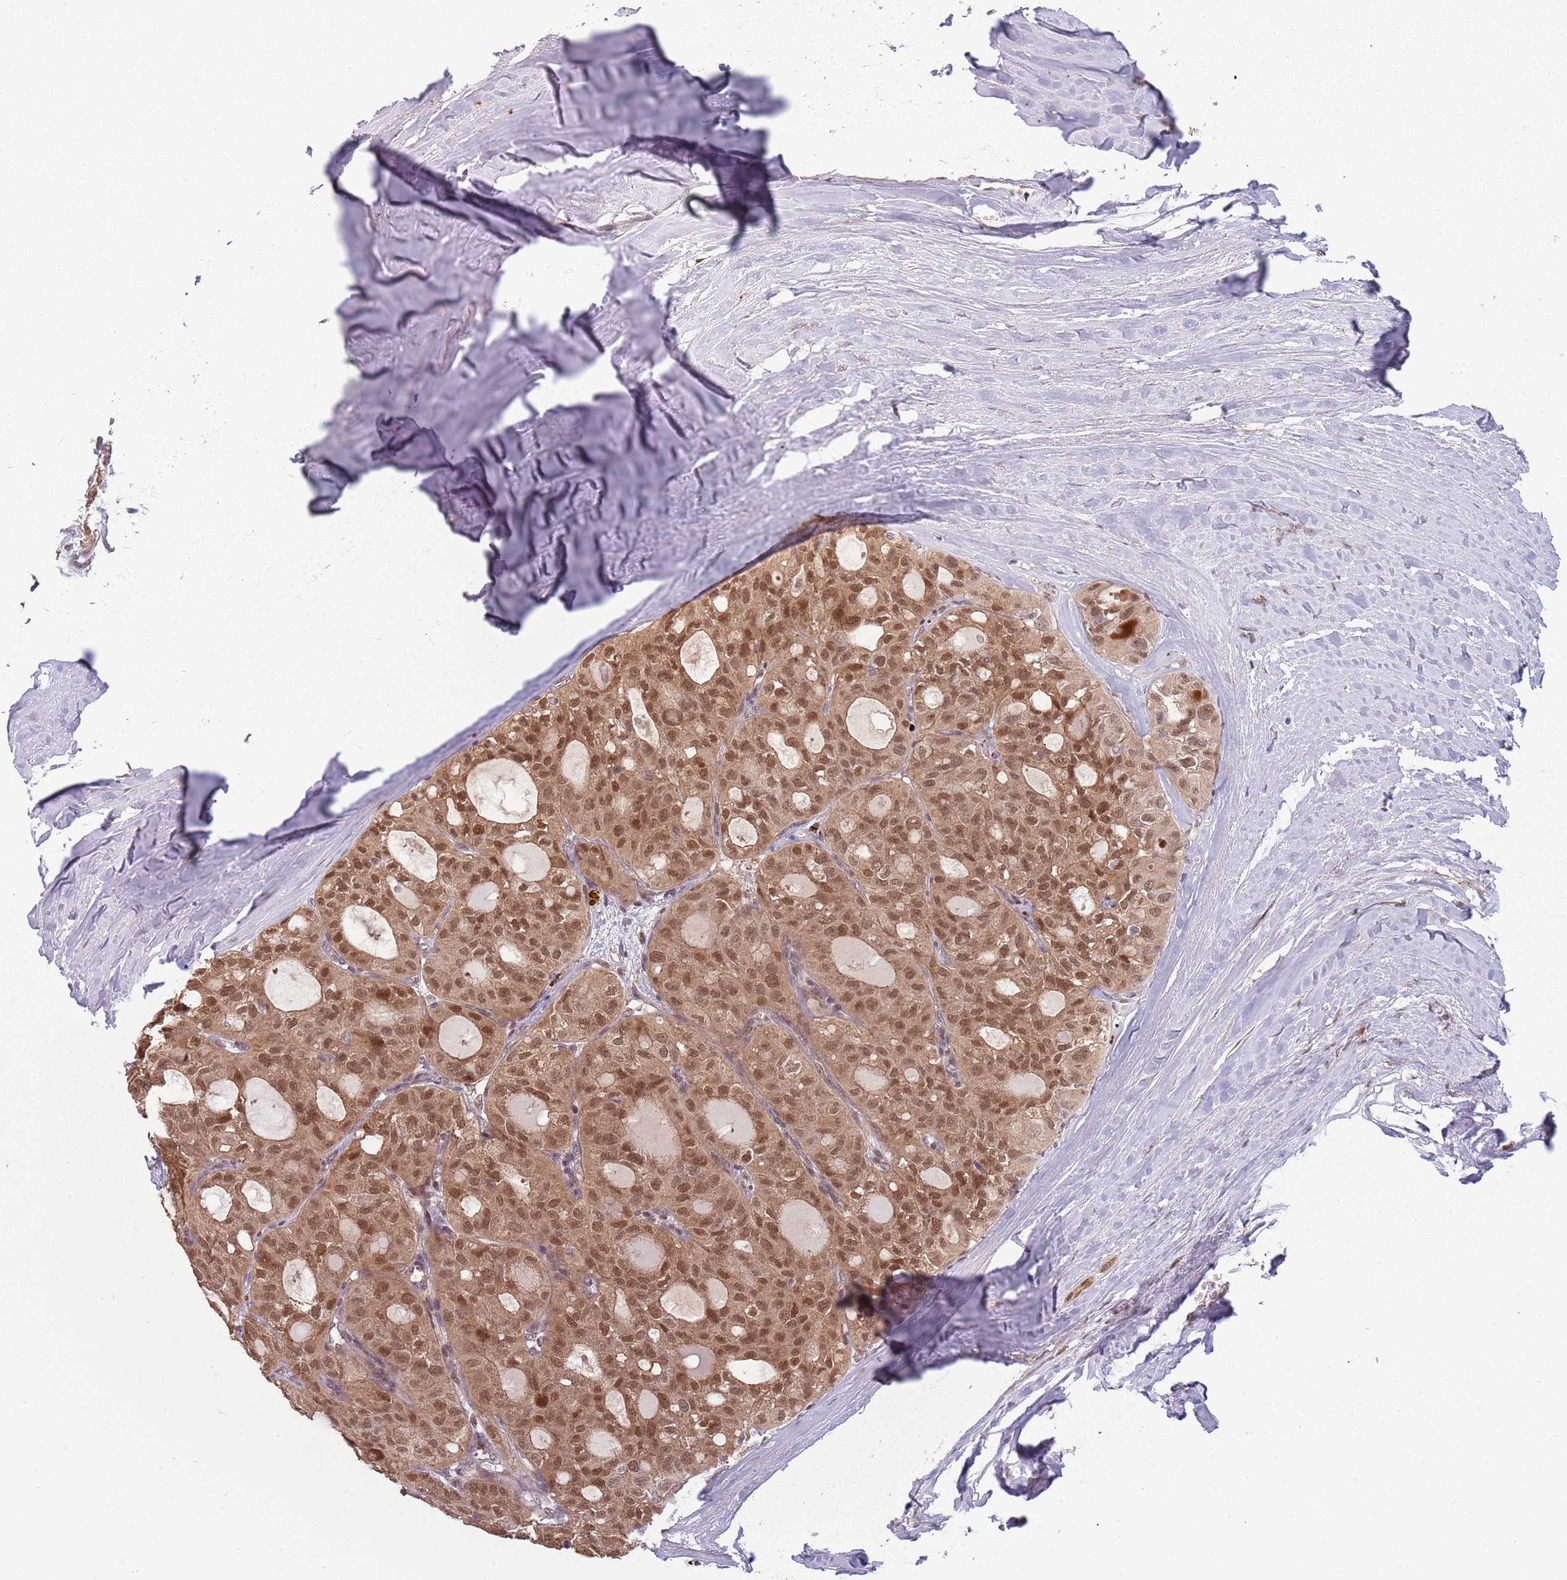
{"staining": {"intensity": "moderate", "quantity": ">75%", "location": "cytoplasmic/membranous,nuclear"}, "tissue": "thyroid cancer", "cell_type": "Tumor cells", "image_type": "cancer", "snomed": [{"axis": "morphology", "description": "Follicular adenoma carcinoma, NOS"}, {"axis": "topography", "description": "Thyroid gland"}], "caption": "IHC staining of thyroid follicular adenoma carcinoma, which exhibits medium levels of moderate cytoplasmic/membranous and nuclear positivity in approximately >75% of tumor cells indicating moderate cytoplasmic/membranous and nuclear protein positivity. The staining was performed using DAB (brown) for protein detection and nuclei were counterstained in hematoxylin (blue).", "gene": "ZBTB5", "patient": {"sex": "male", "age": 75}}